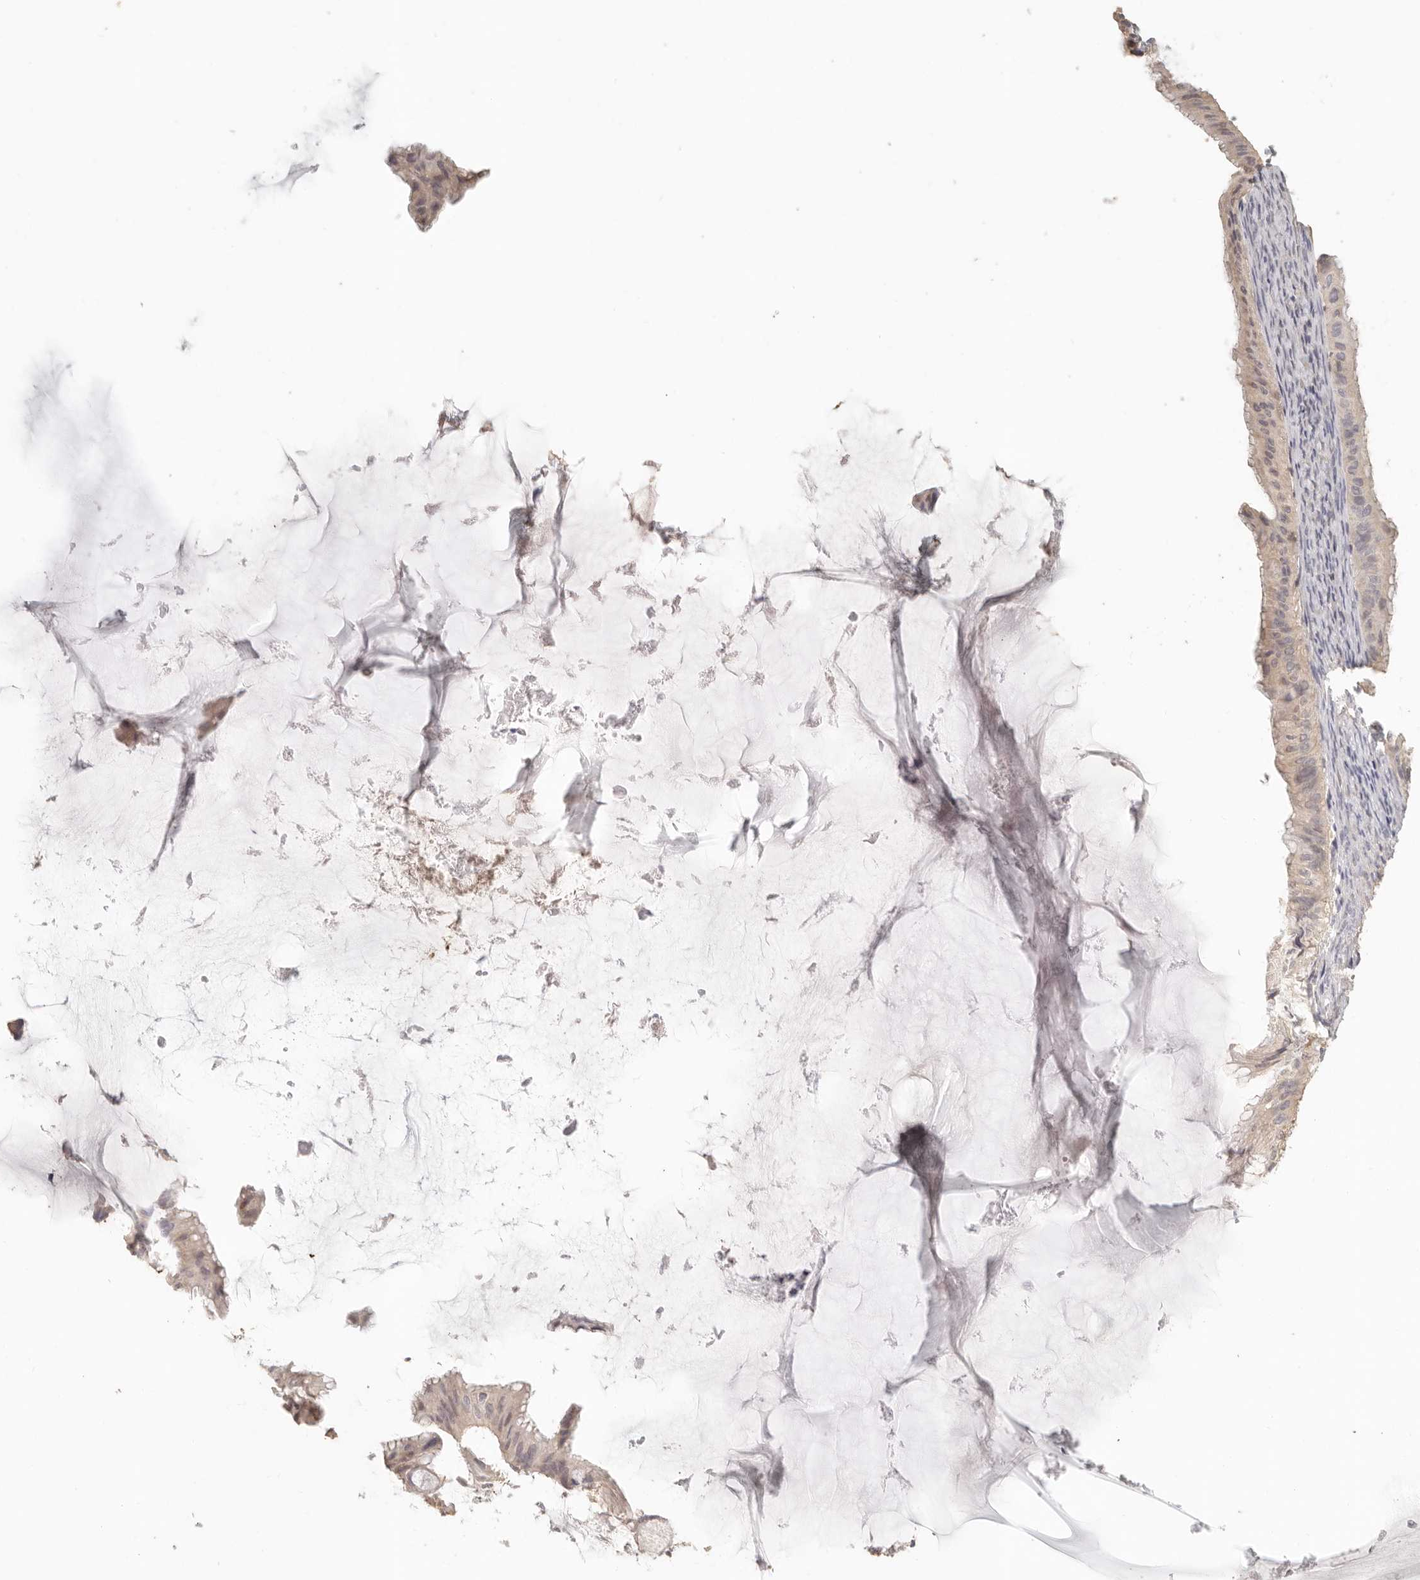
{"staining": {"intensity": "weak", "quantity": ">75%", "location": "cytoplasmic/membranous"}, "tissue": "ovarian cancer", "cell_type": "Tumor cells", "image_type": "cancer", "snomed": [{"axis": "morphology", "description": "Cystadenocarcinoma, mucinous, NOS"}, {"axis": "topography", "description": "Ovary"}], "caption": "Immunohistochemistry image of neoplastic tissue: ovarian mucinous cystadenocarcinoma stained using IHC shows low levels of weak protein expression localized specifically in the cytoplasmic/membranous of tumor cells, appearing as a cytoplasmic/membranous brown color.", "gene": "CSK", "patient": {"sex": "female", "age": 61}}